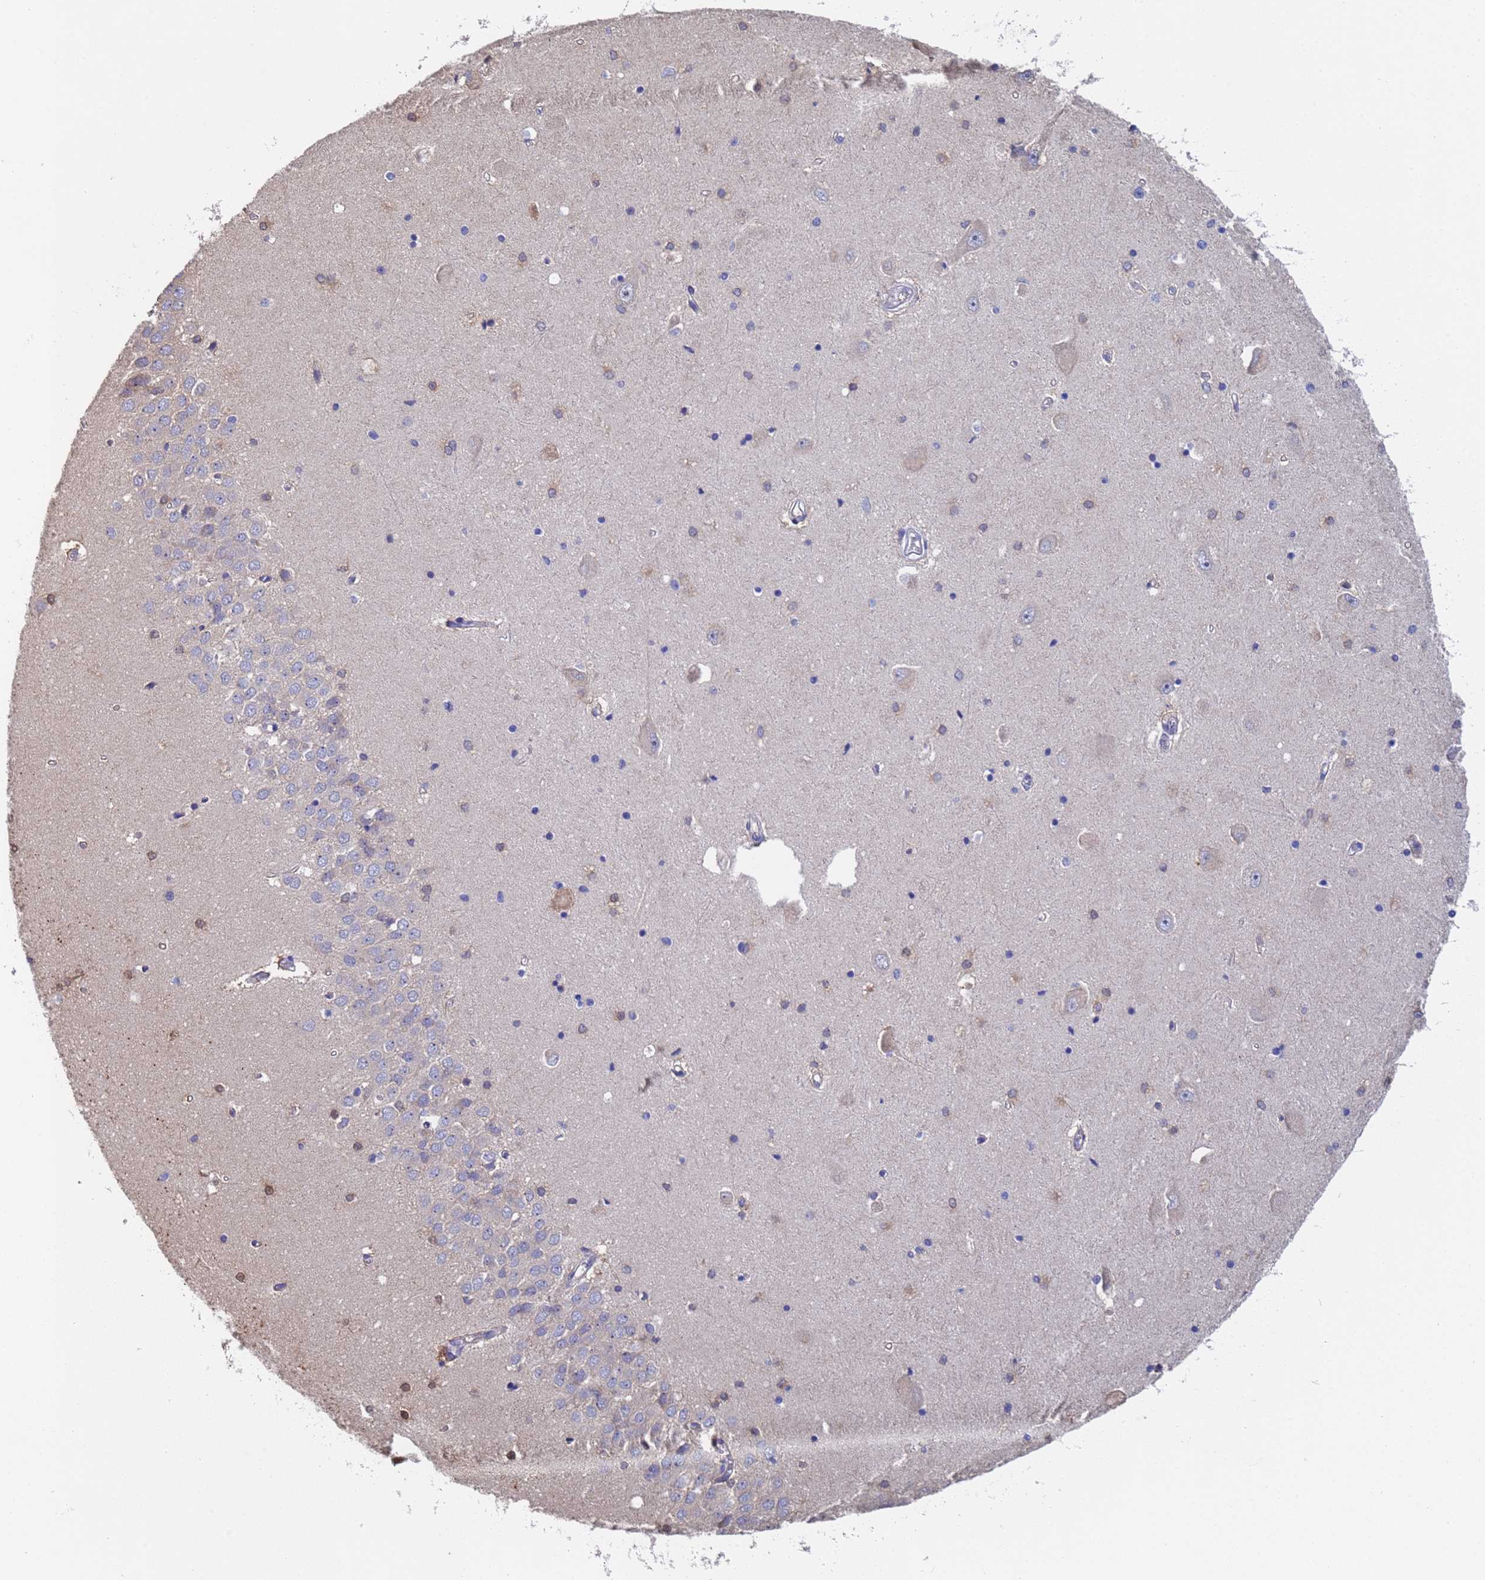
{"staining": {"intensity": "weak", "quantity": "<25%", "location": "cytoplasmic/membranous,nuclear"}, "tissue": "hippocampus", "cell_type": "Glial cells", "image_type": "normal", "snomed": [{"axis": "morphology", "description": "Normal tissue, NOS"}, {"axis": "topography", "description": "Hippocampus"}], "caption": "Human hippocampus stained for a protein using immunohistochemistry displays no expression in glial cells.", "gene": "FAM25A", "patient": {"sex": "male", "age": 45}}